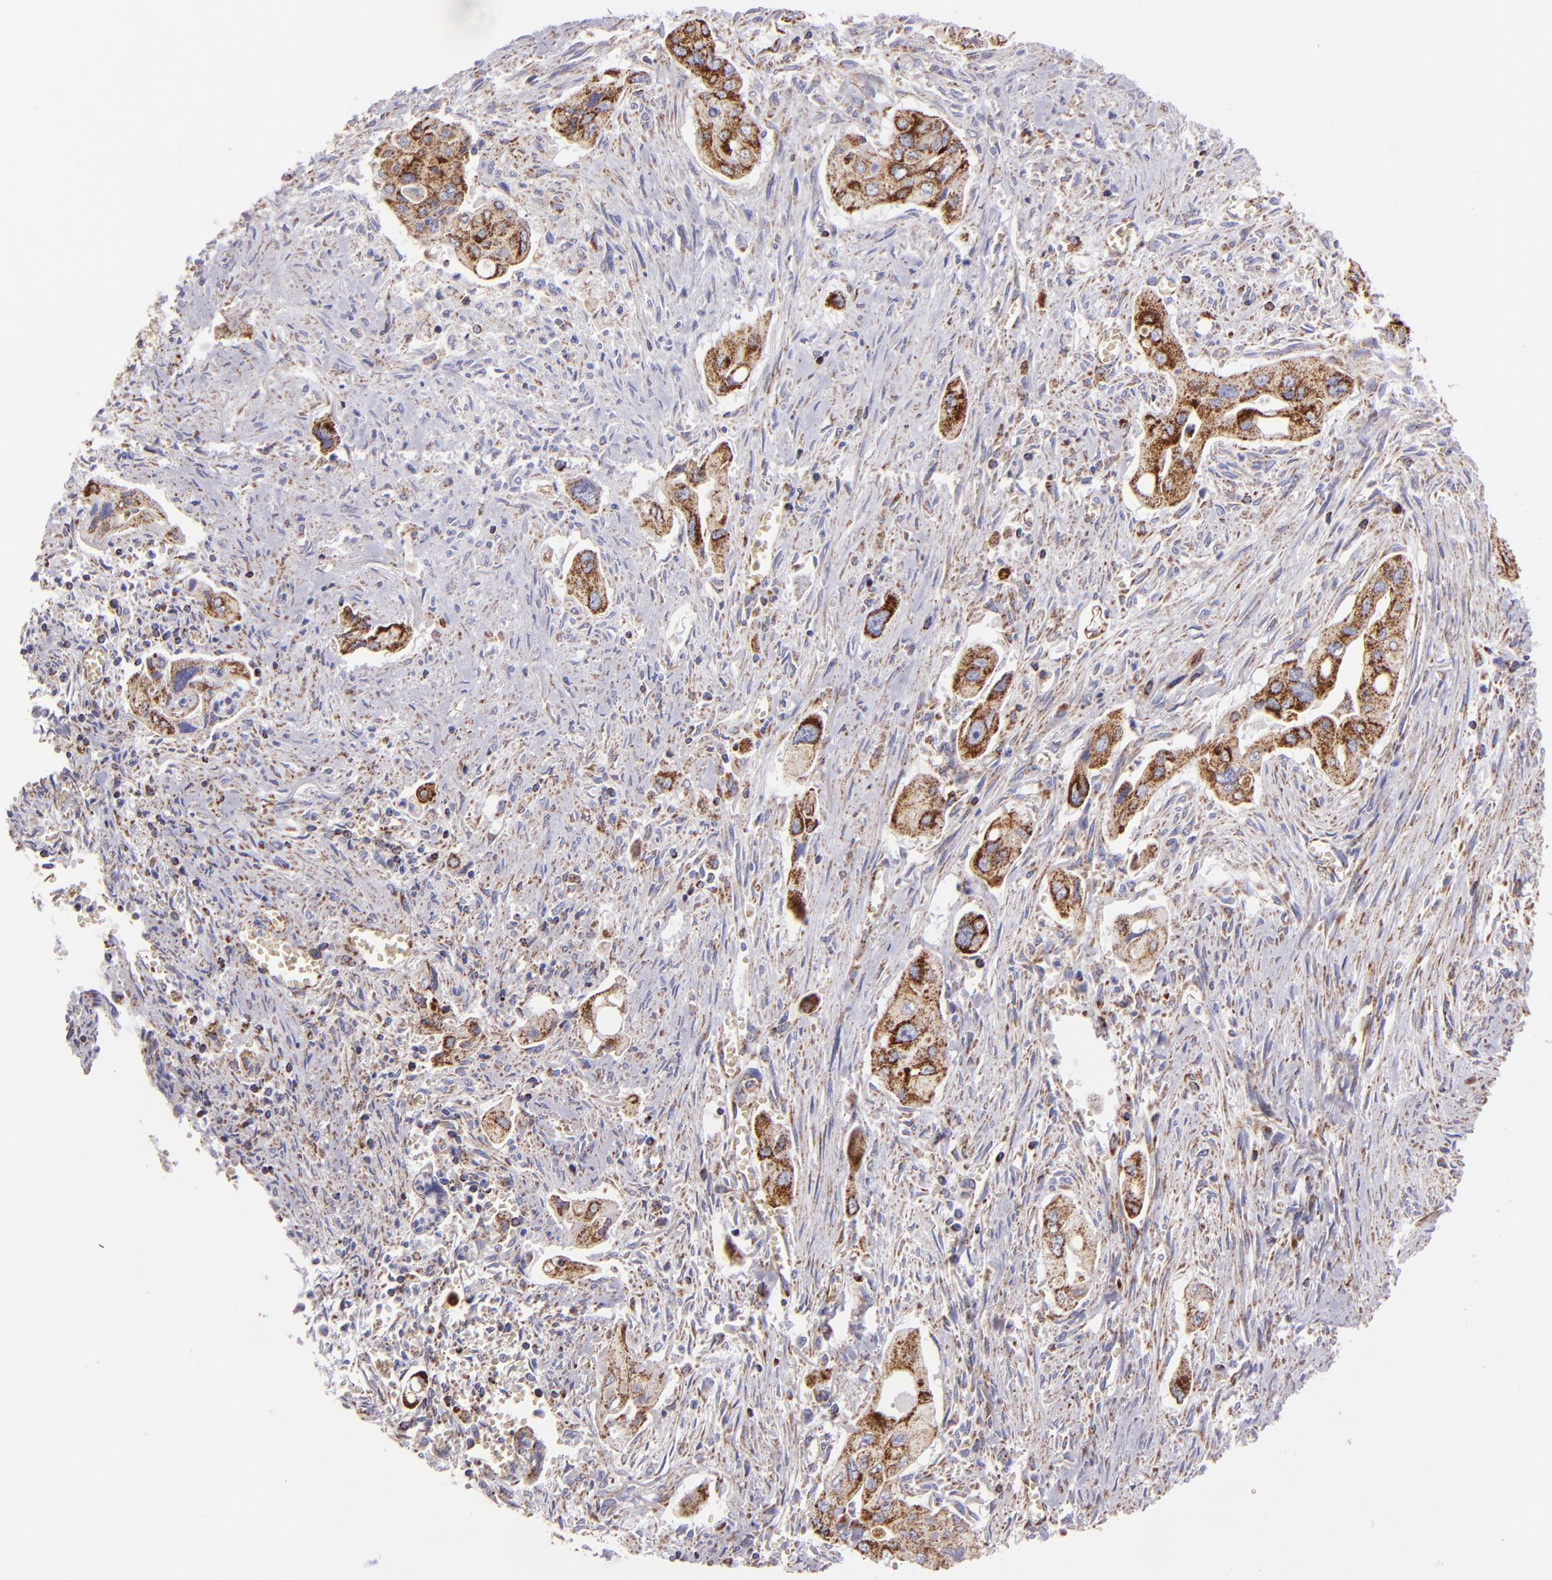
{"staining": {"intensity": "moderate", "quantity": ">75%", "location": "cytoplasmic/membranous"}, "tissue": "pancreatic cancer", "cell_type": "Tumor cells", "image_type": "cancer", "snomed": [{"axis": "morphology", "description": "Adenocarcinoma, NOS"}, {"axis": "topography", "description": "Pancreas"}], "caption": "Tumor cells display medium levels of moderate cytoplasmic/membranous staining in about >75% of cells in human adenocarcinoma (pancreatic). (brown staining indicates protein expression, while blue staining denotes nuclei).", "gene": "HSPD1", "patient": {"sex": "male", "age": 77}}